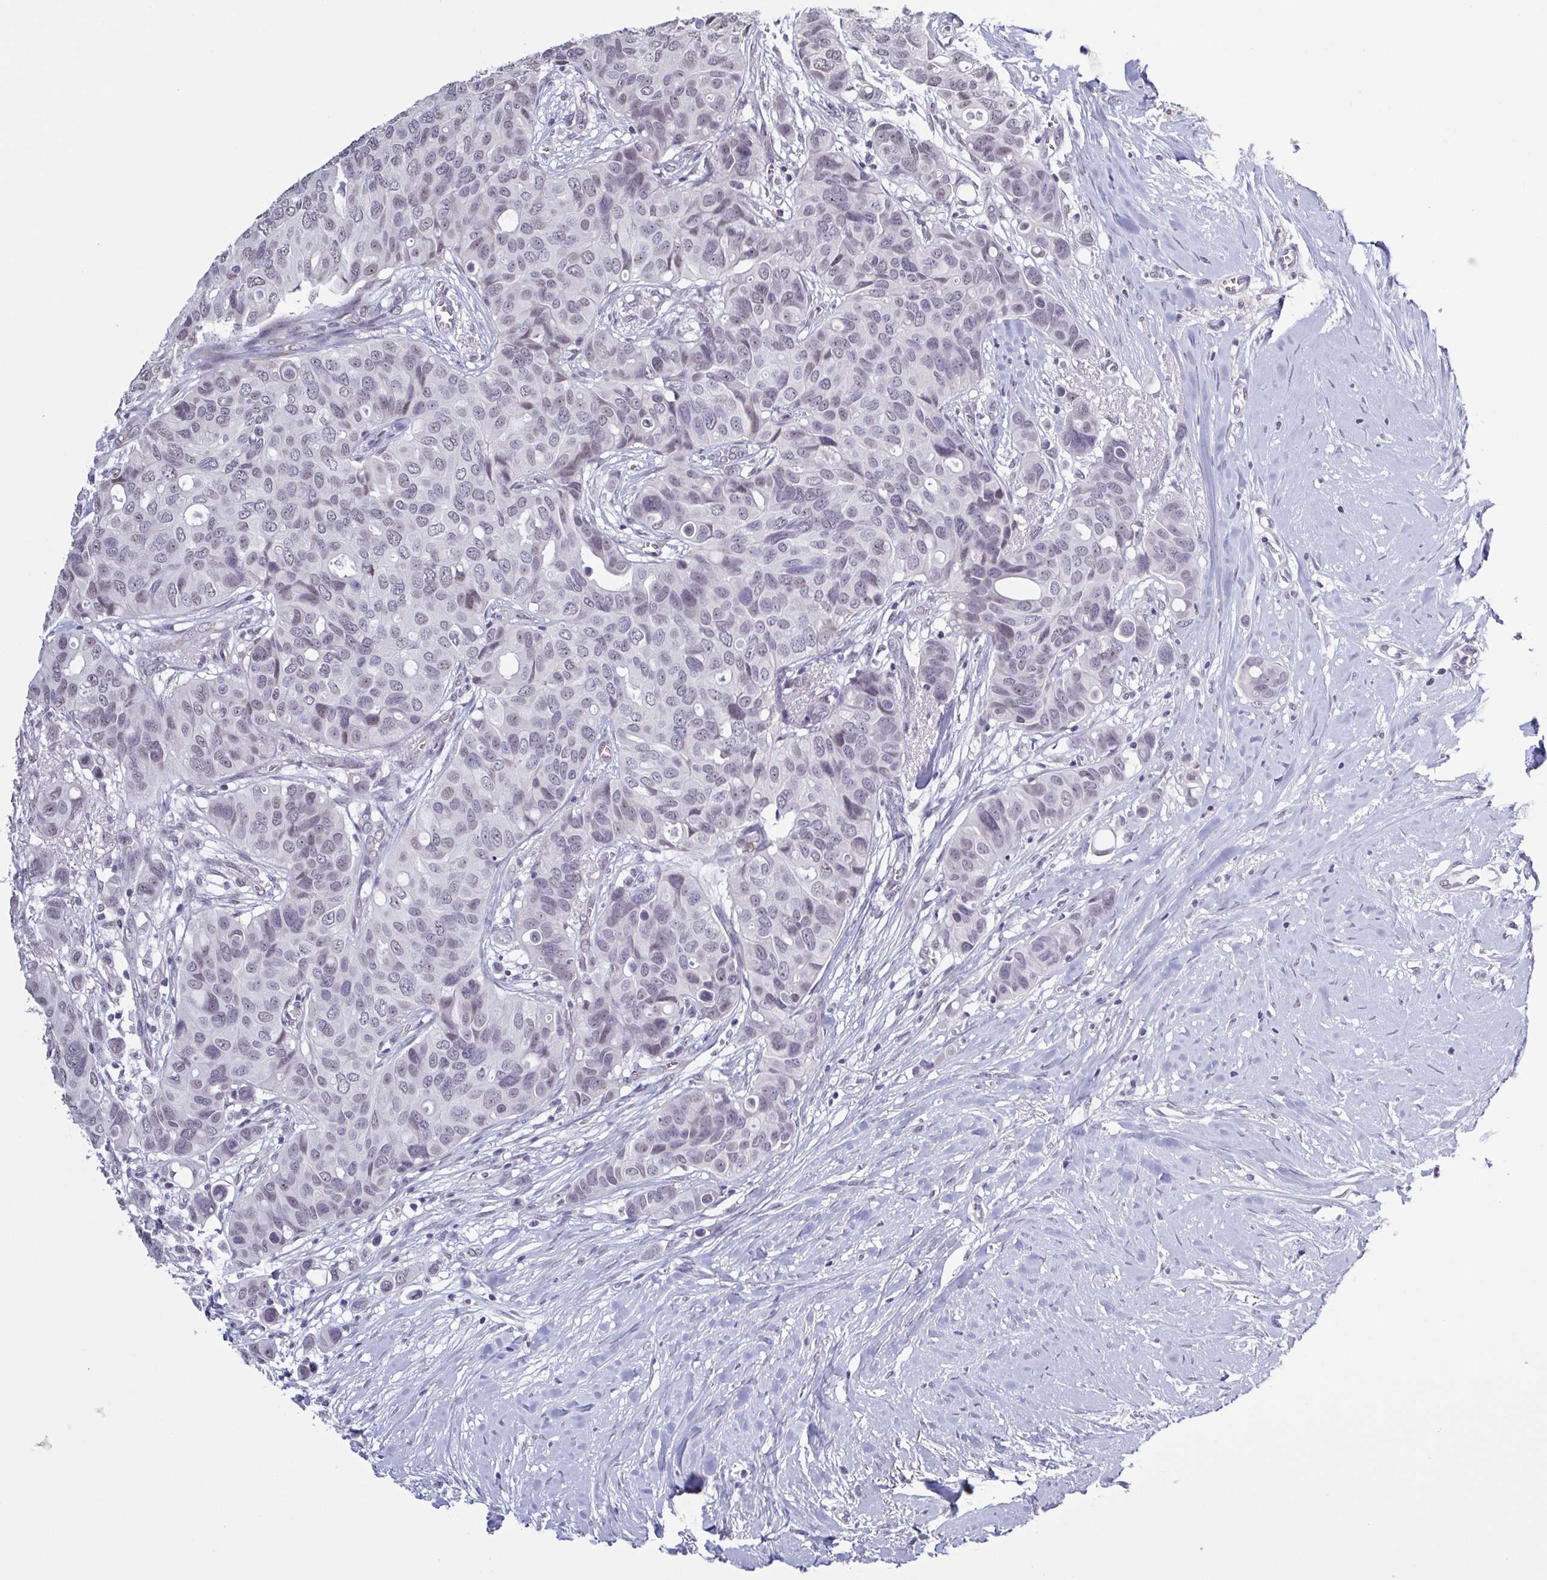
{"staining": {"intensity": "weak", "quantity": "<25%", "location": "nuclear"}, "tissue": "breast cancer", "cell_type": "Tumor cells", "image_type": "cancer", "snomed": [{"axis": "morphology", "description": "Duct carcinoma"}, {"axis": "topography", "description": "Breast"}], "caption": "A histopathology image of human intraductal carcinoma (breast) is negative for staining in tumor cells.", "gene": "TMEM92", "patient": {"sex": "female", "age": 54}}